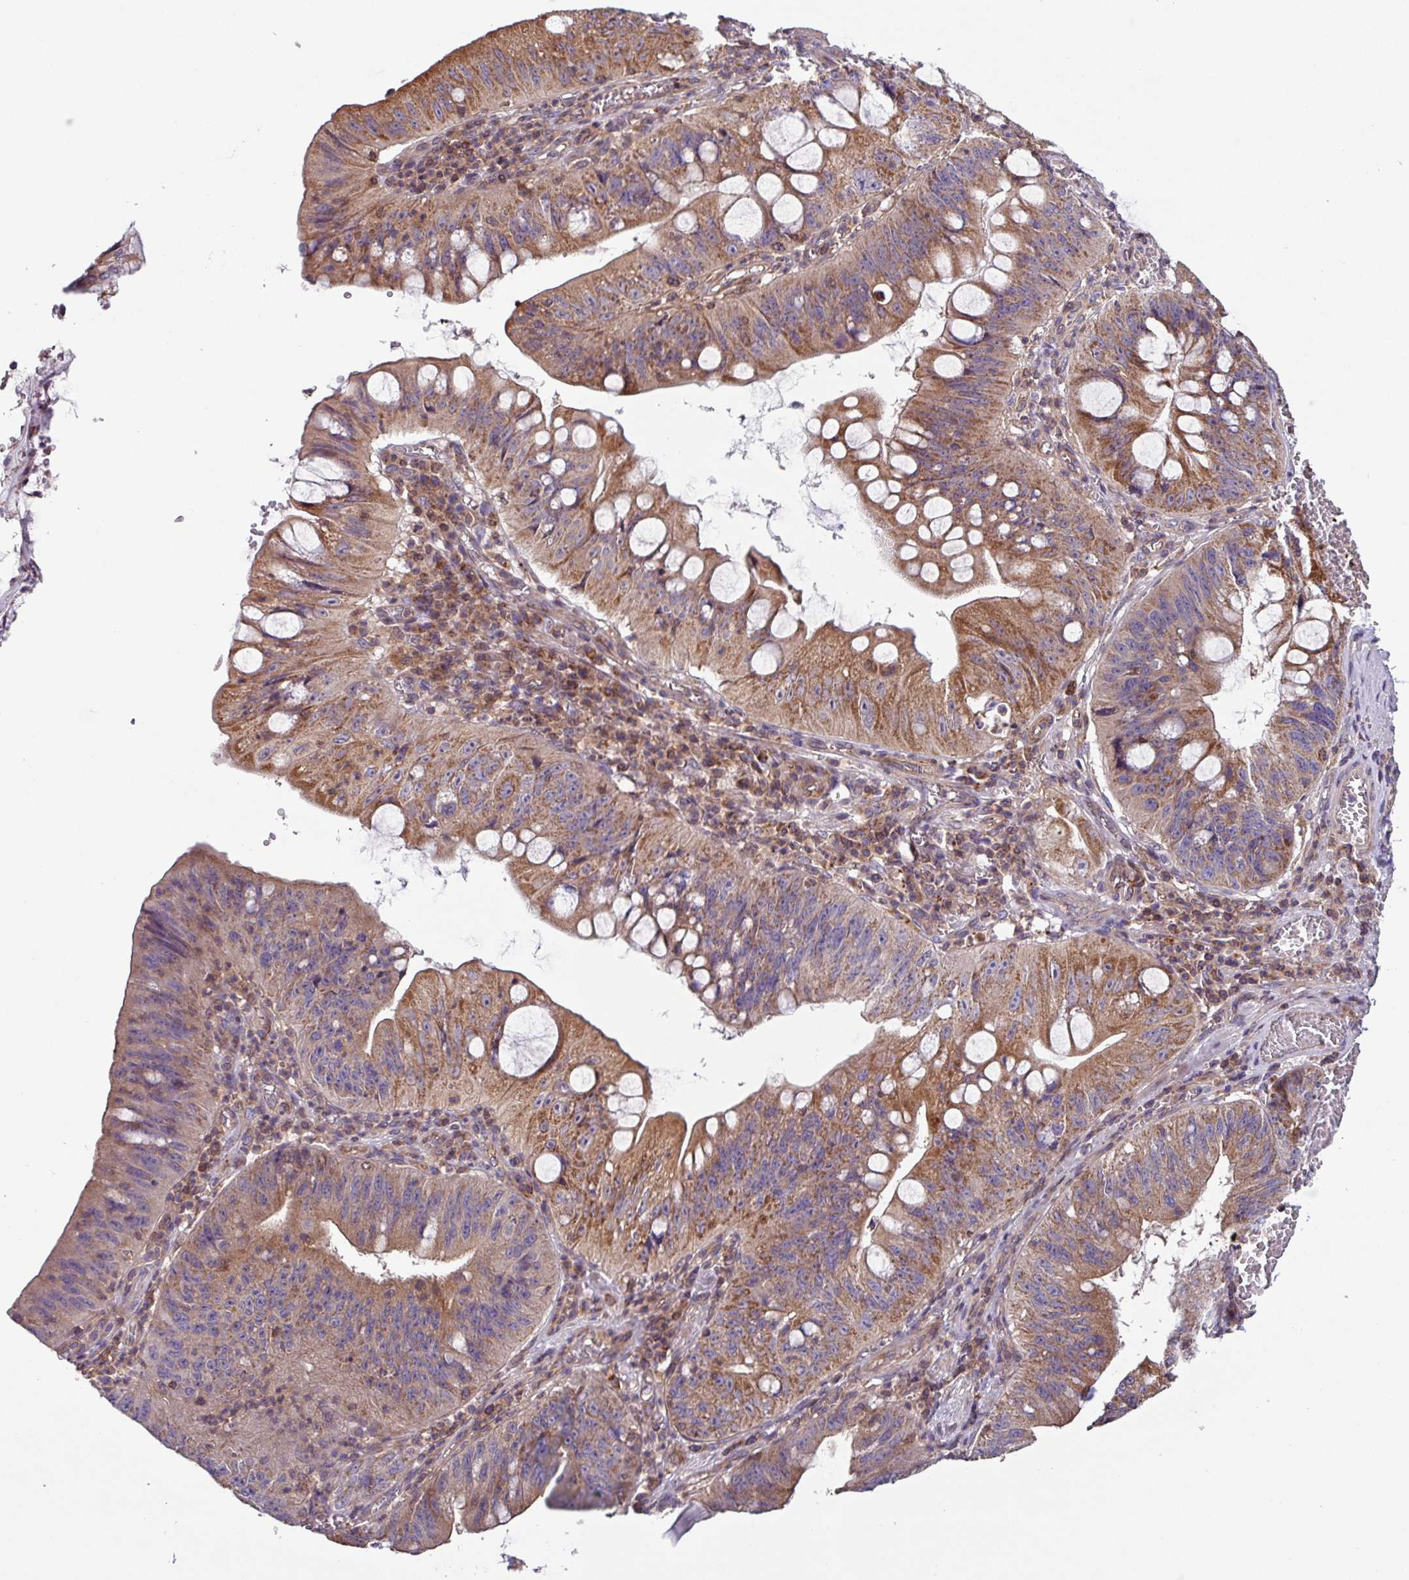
{"staining": {"intensity": "moderate", "quantity": ">75%", "location": "cytoplasmic/membranous"}, "tissue": "stomach cancer", "cell_type": "Tumor cells", "image_type": "cancer", "snomed": [{"axis": "morphology", "description": "Adenocarcinoma, NOS"}, {"axis": "topography", "description": "Stomach"}], "caption": "IHC of stomach cancer demonstrates medium levels of moderate cytoplasmic/membranous positivity in about >75% of tumor cells.", "gene": "PLEKHD1", "patient": {"sex": "male", "age": 59}}